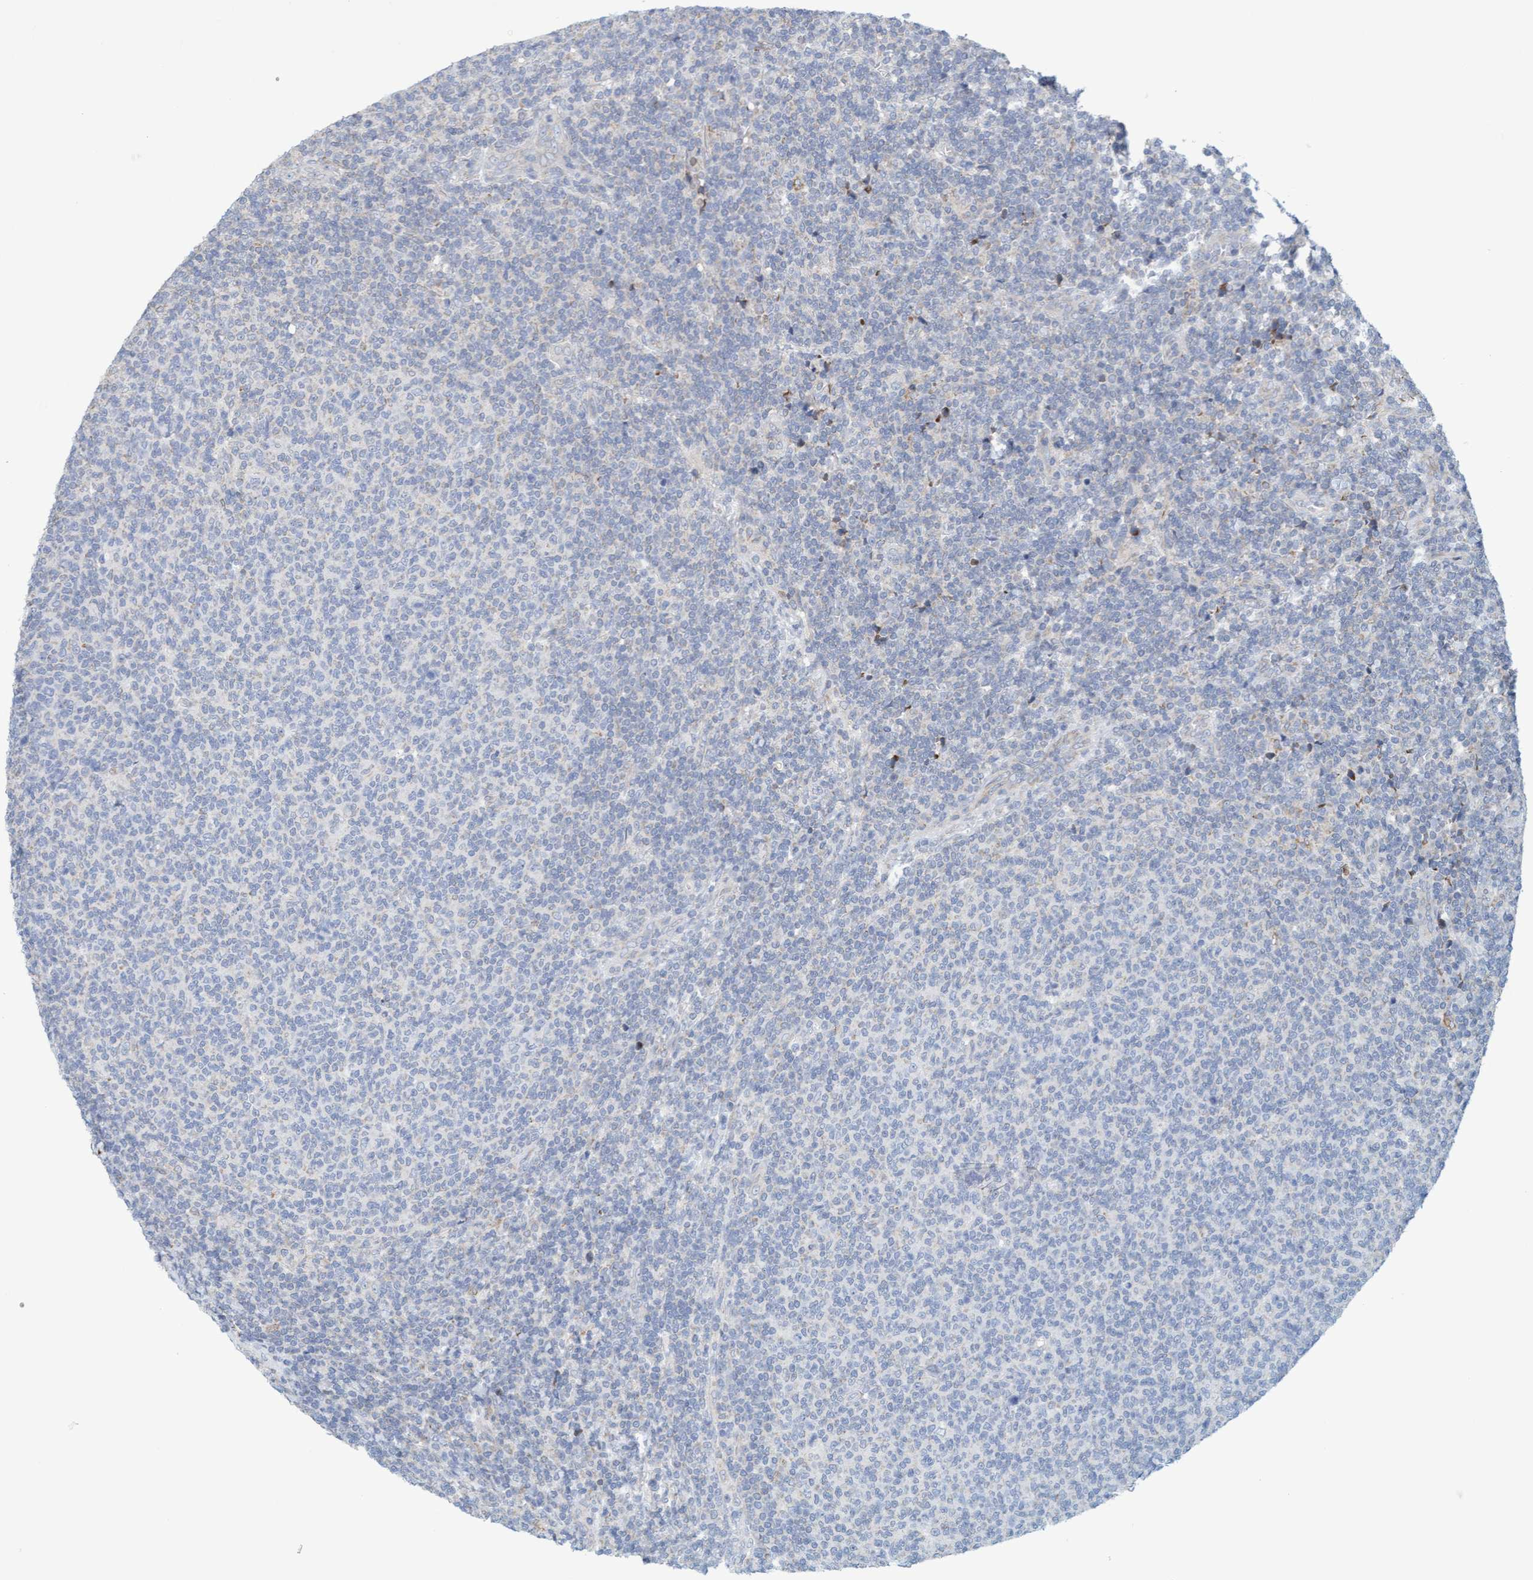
{"staining": {"intensity": "negative", "quantity": "none", "location": "none"}, "tissue": "lymphoma", "cell_type": "Tumor cells", "image_type": "cancer", "snomed": [{"axis": "morphology", "description": "Malignant lymphoma, non-Hodgkin's type, Low grade"}, {"axis": "topography", "description": "Lymph node"}], "caption": "A high-resolution photomicrograph shows immunohistochemistry (IHC) staining of lymphoma, which reveals no significant positivity in tumor cells. The staining was performed using DAB to visualize the protein expression in brown, while the nuclei were stained in blue with hematoxylin (Magnification: 20x).", "gene": "SLC28A3", "patient": {"sex": "male", "age": 66}}